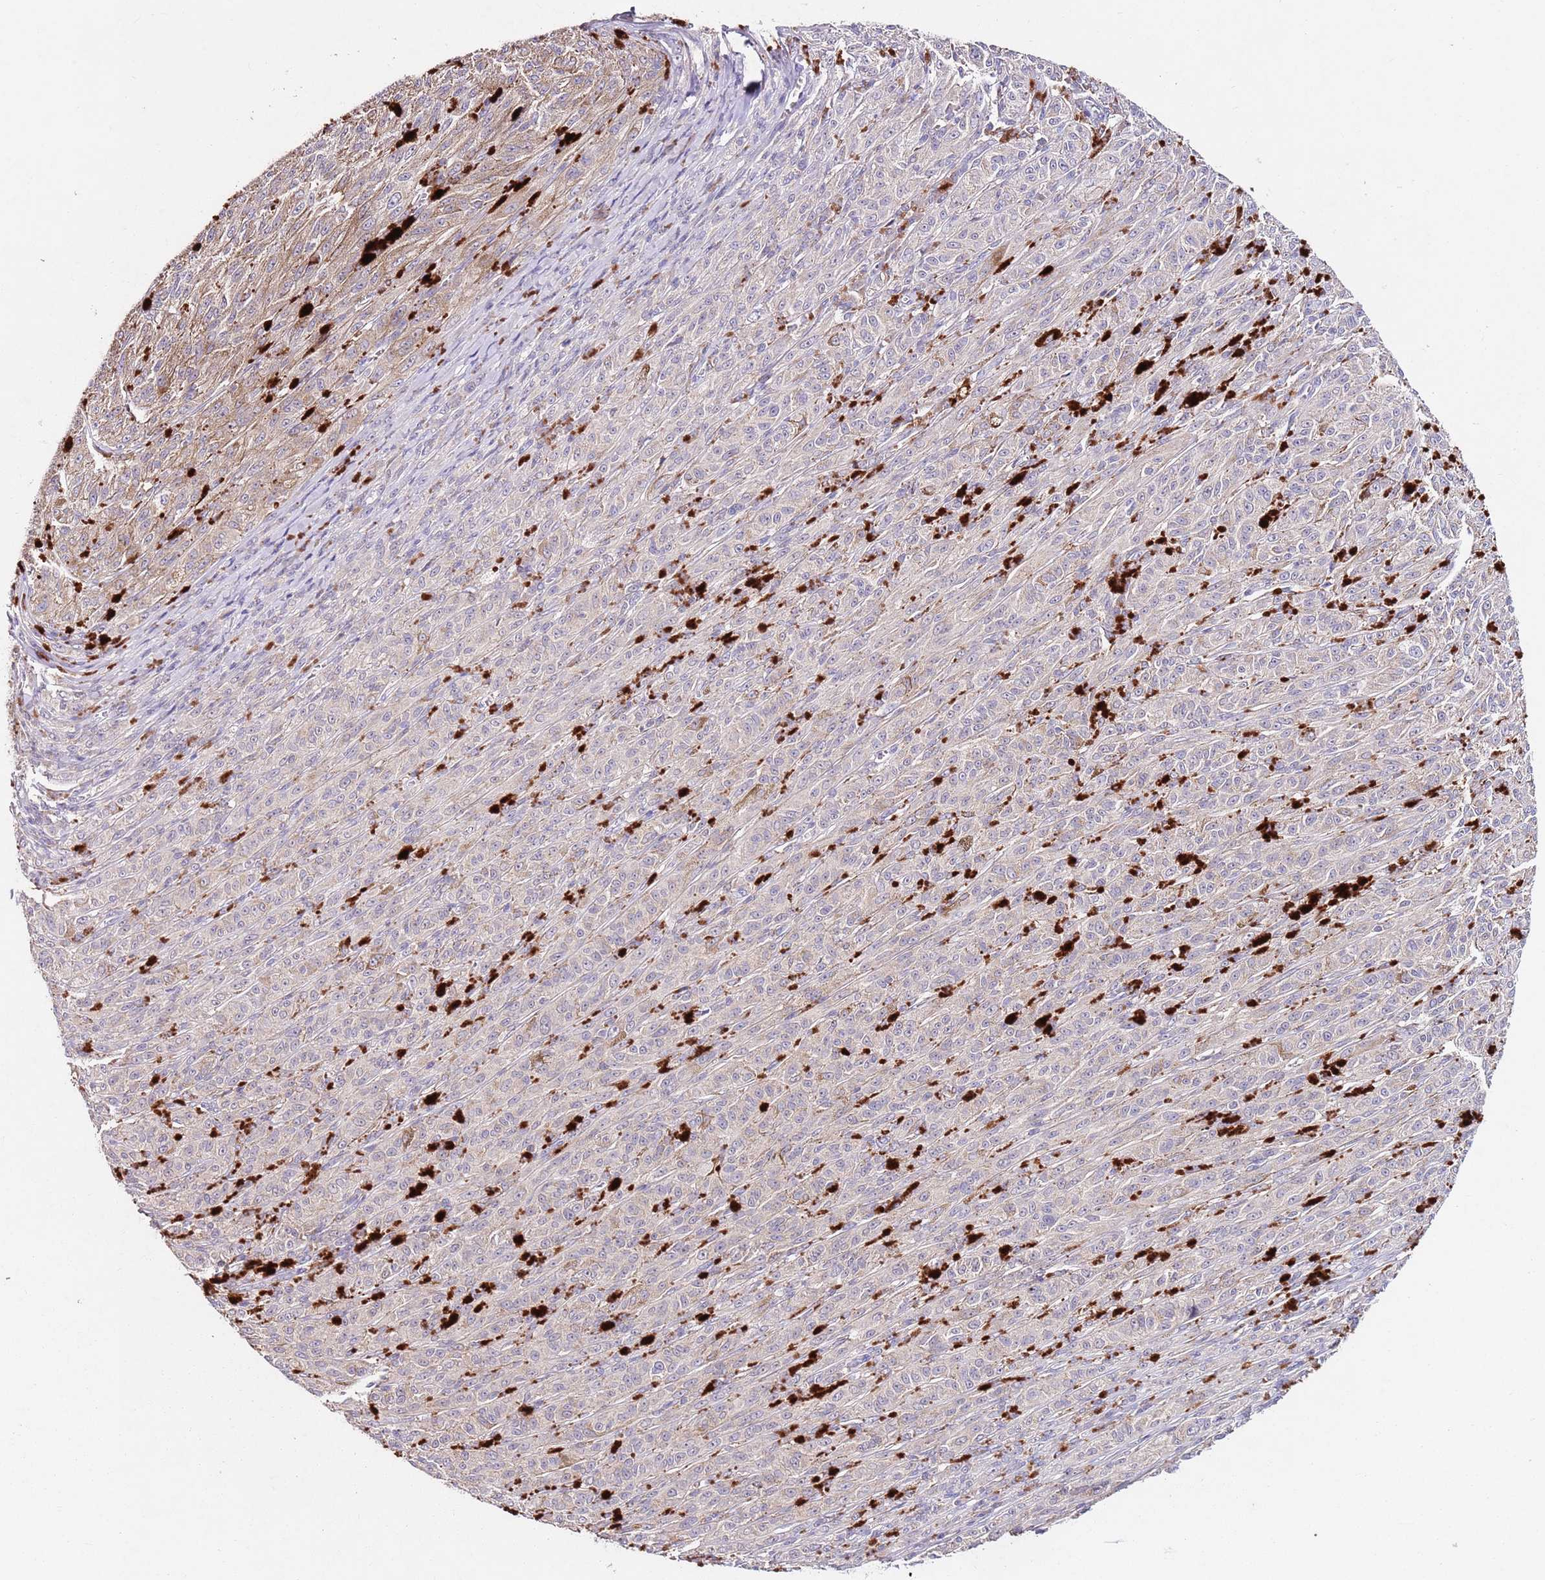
{"staining": {"intensity": "negative", "quantity": "none", "location": "none"}, "tissue": "melanoma", "cell_type": "Tumor cells", "image_type": "cancer", "snomed": [{"axis": "morphology", "description": "Malignant melanoma, NOS"}, {"axis": "topography", "description": "Skin"}], "caption": "Immunohistochemistry (IHC) micrograph of human melanoma stained for a protein (brown), which exhibits no expression in tumor cells. (Immunohistochemistry, brightfield microscopy, high magnification).", "gene": "NRDE2", "patient": {"sex": "female", "age": 52}}